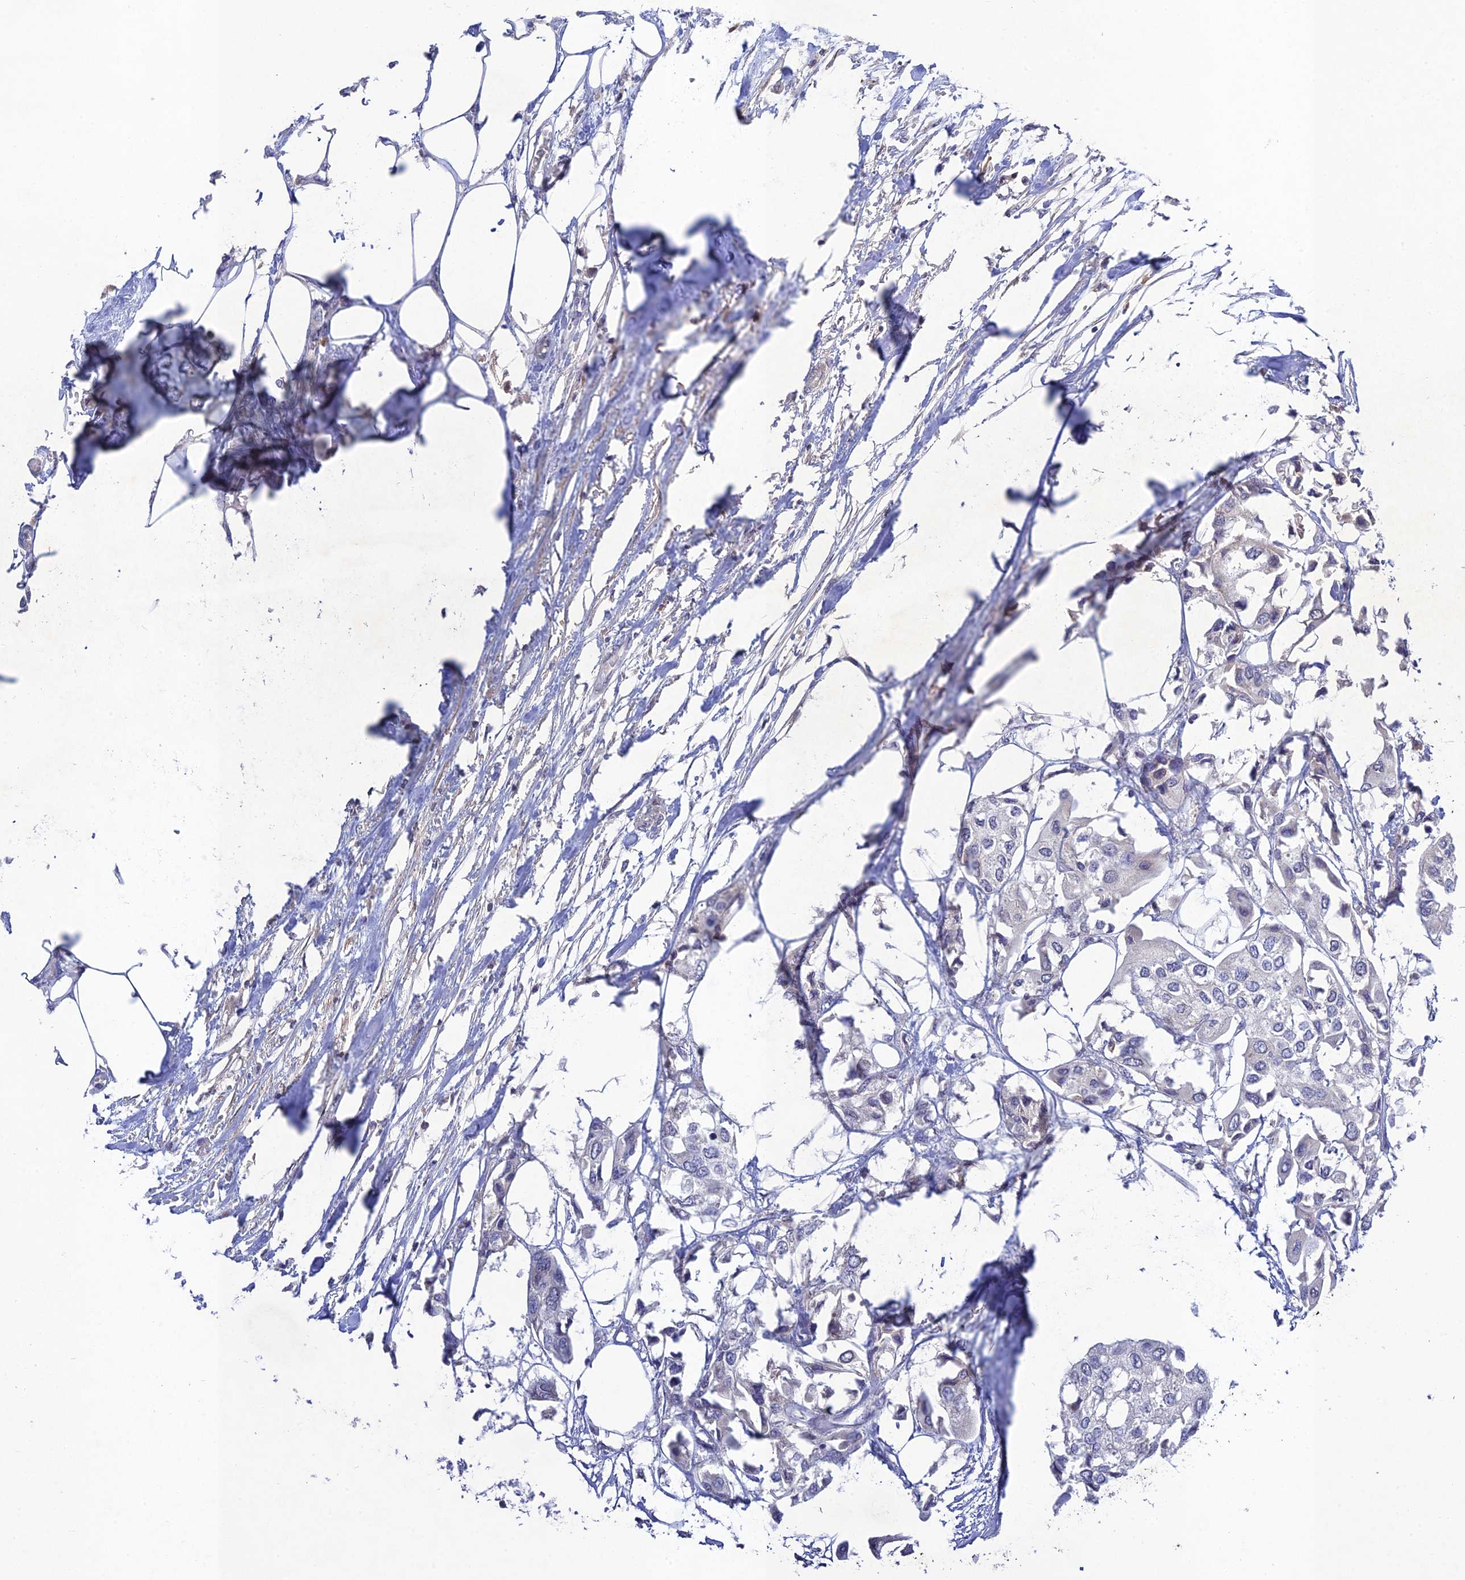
{"staining": {"intensity": "negative", "quantity": "none", "location": "none"}, "tissue": "urothelial cancer", "cell_type": "Tumor cells", "image_type": "cancer", "snomed": [{"axis": "morphology", "description": "Urothelial carcinoma, High grade"}, {"axis": "topography", "description": "Urinary bladder"}], "caption": "High magnification brightfield microscopy of urothelial cancer stained with DAB (3,3'-diaminobenzidine) (brown) and counterstained with hematoxylin (blue): tumor cells show no significant staining.", "gene": "CHST5", "patient": {"sex": "male", "age": 64}}